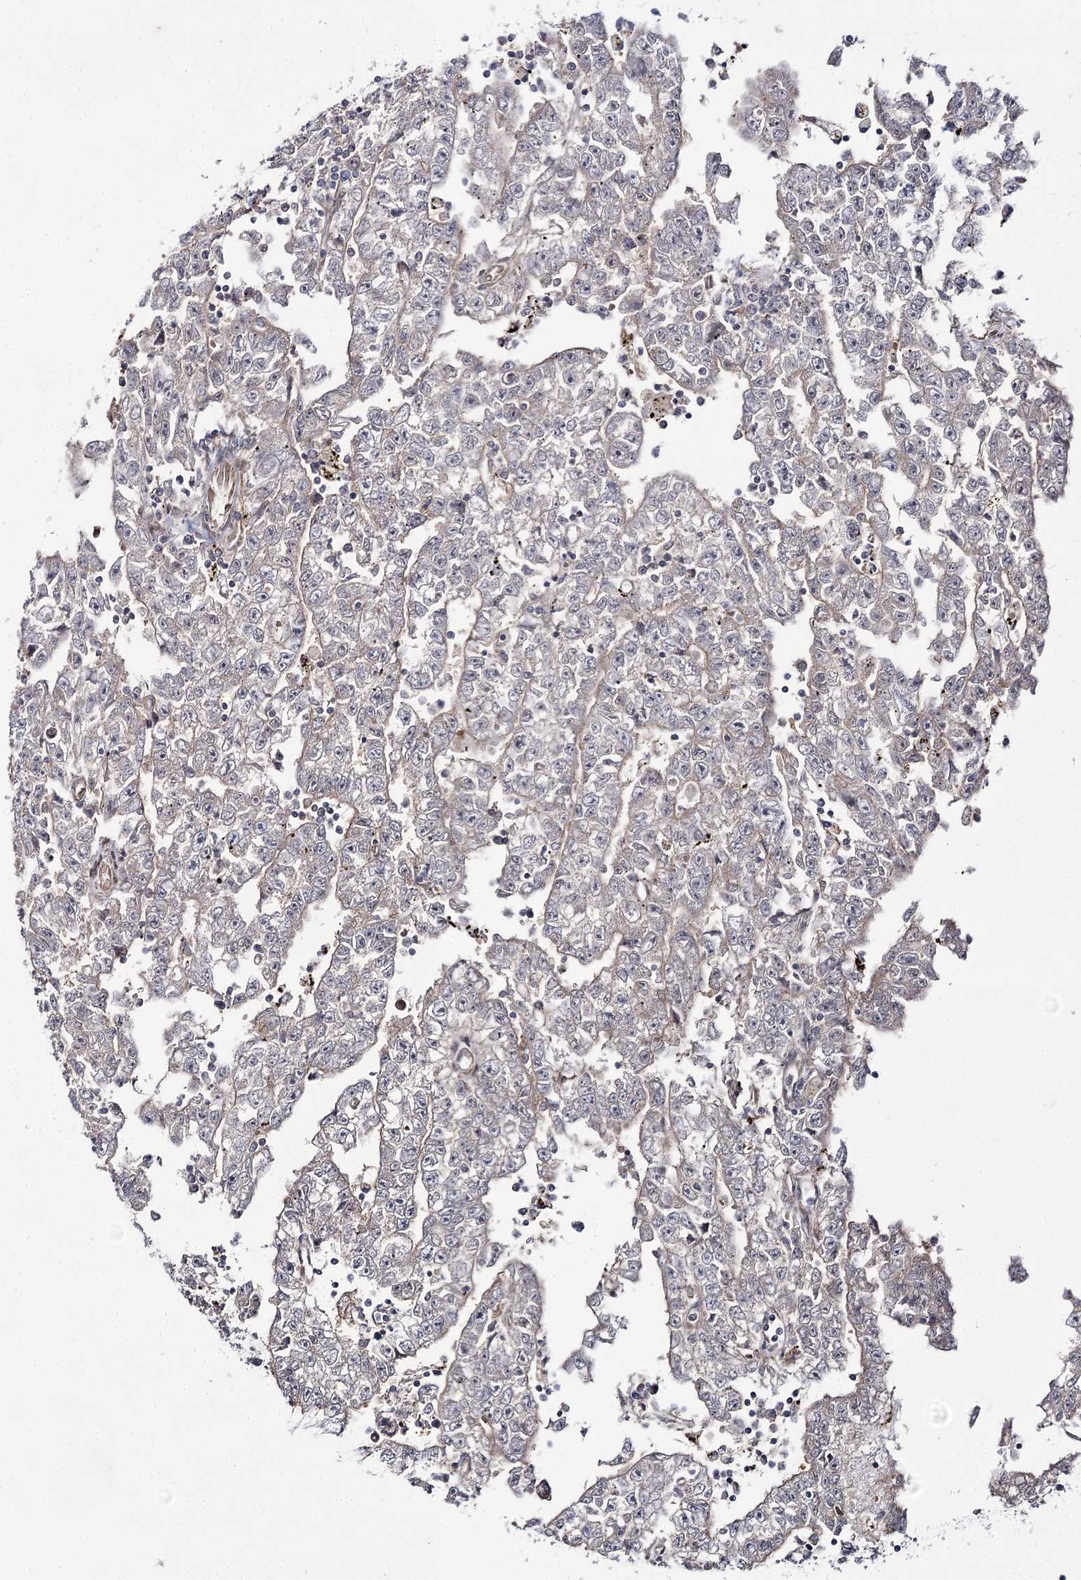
{"staining": {"intensity": "negative", "quantity": "none", "location": "none"}, "tissue": "testis cancer", "cell_type": "Tumor cells", "image_type": "cancer", "snomed": [{"axis": "morphology", "description": "Carcinoma, Embryonal, NOS"}, {"axis": "topography", "description": "Testis"}], "caption": "Immunohistochemistry (IHC) of human embryonal carcinoma (testis) demonstrates no staining in tumor cells.", "gene": "TRNT1", "patient": {"sex": "male", "age": 25}}